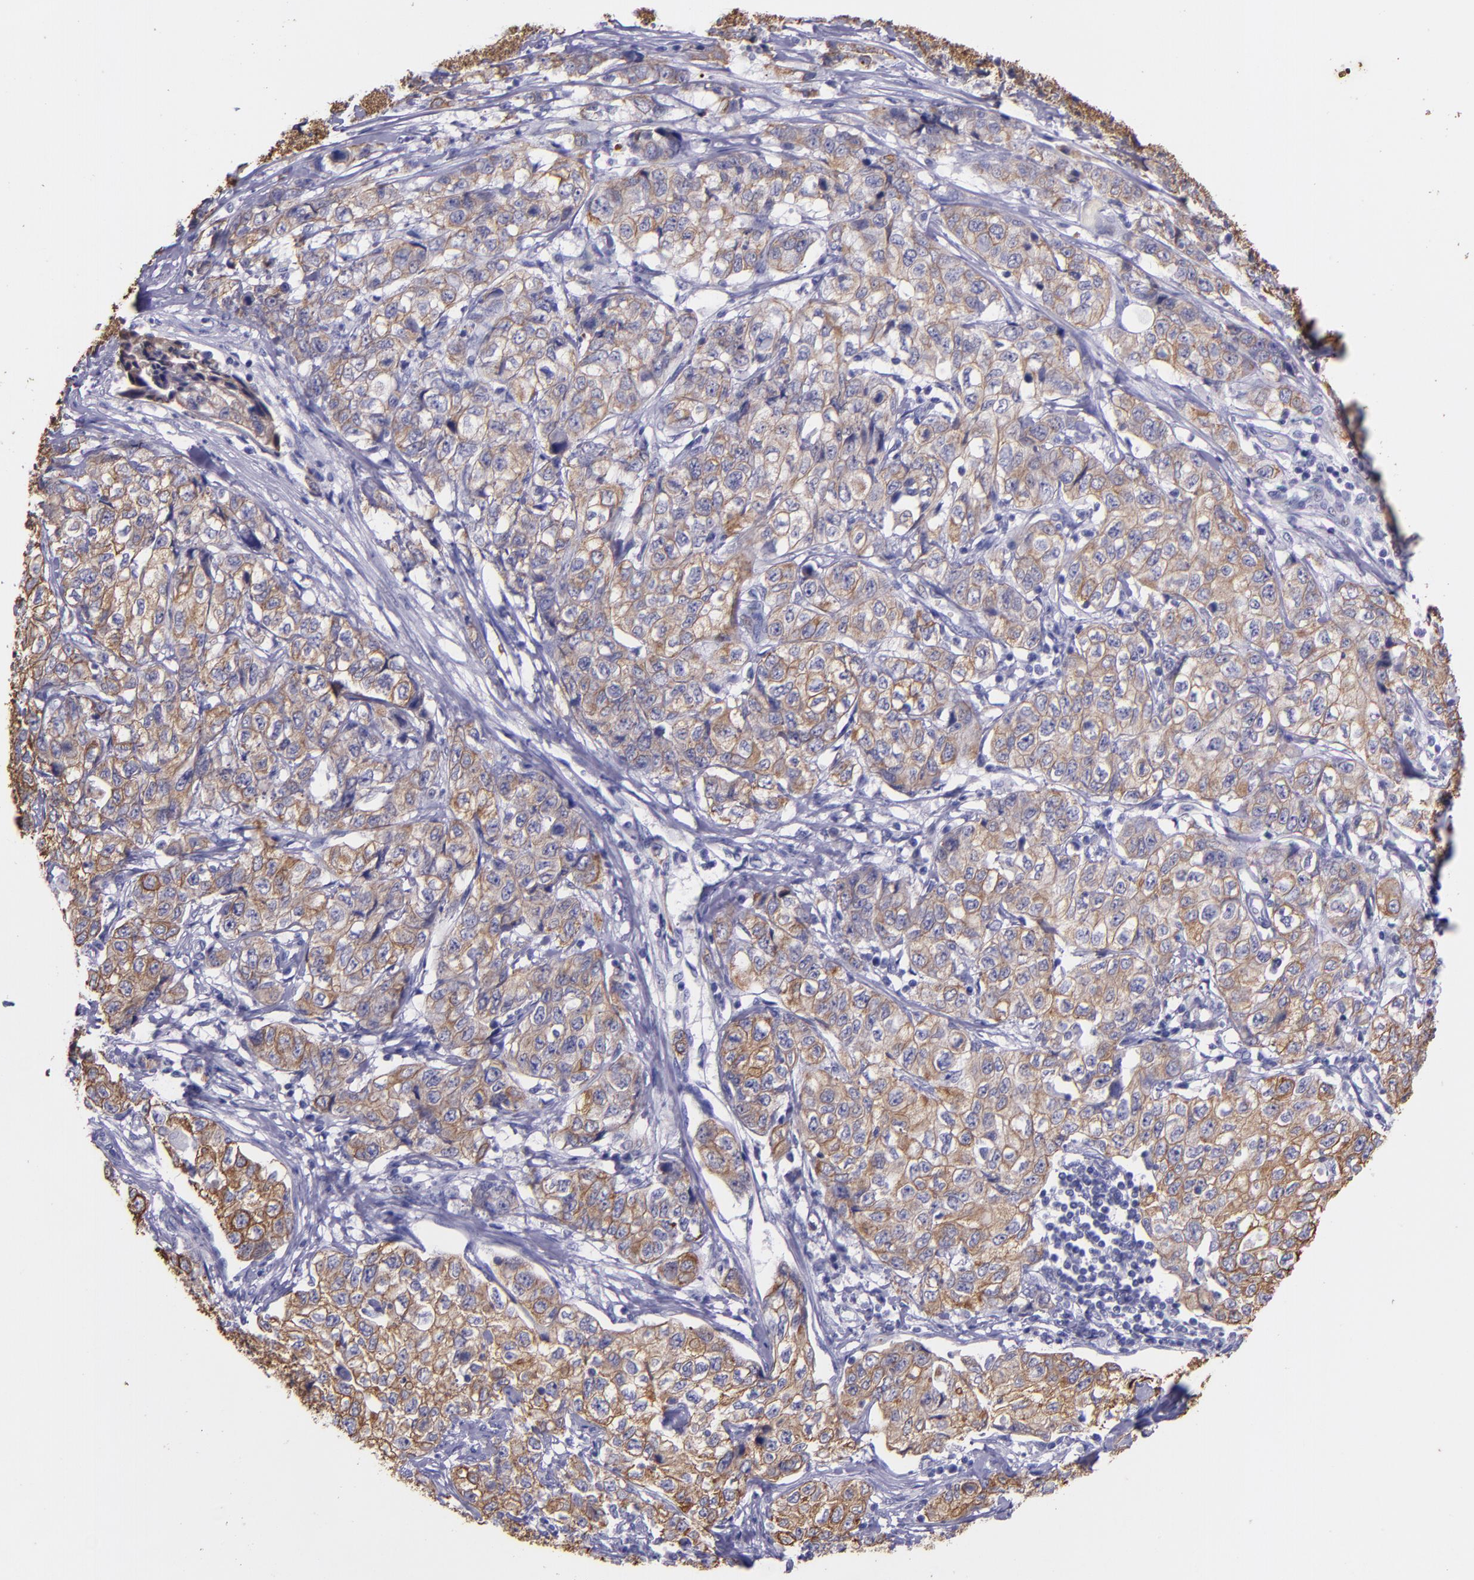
{"staining": {"intensity": "moderate", "quantity": ">75%", "location": "cytoplasmic/membranous"}, "tissue": "stomach cancer", "cell_type": "Tumor cells", "image_type": "cancer", "snomed": [{"axis": "morphology", "description": "Adenocarcinoma, NOS"}, {"axis": "topography", "description": "Stomach"}], "caption": "Moderate cytoplasmic/membranous staining is present in approximately >75% of tumor cells in adenocarcinoma (stomach).", "gene": "KRT4", "patient": {"sex": "male", "age": 48}}